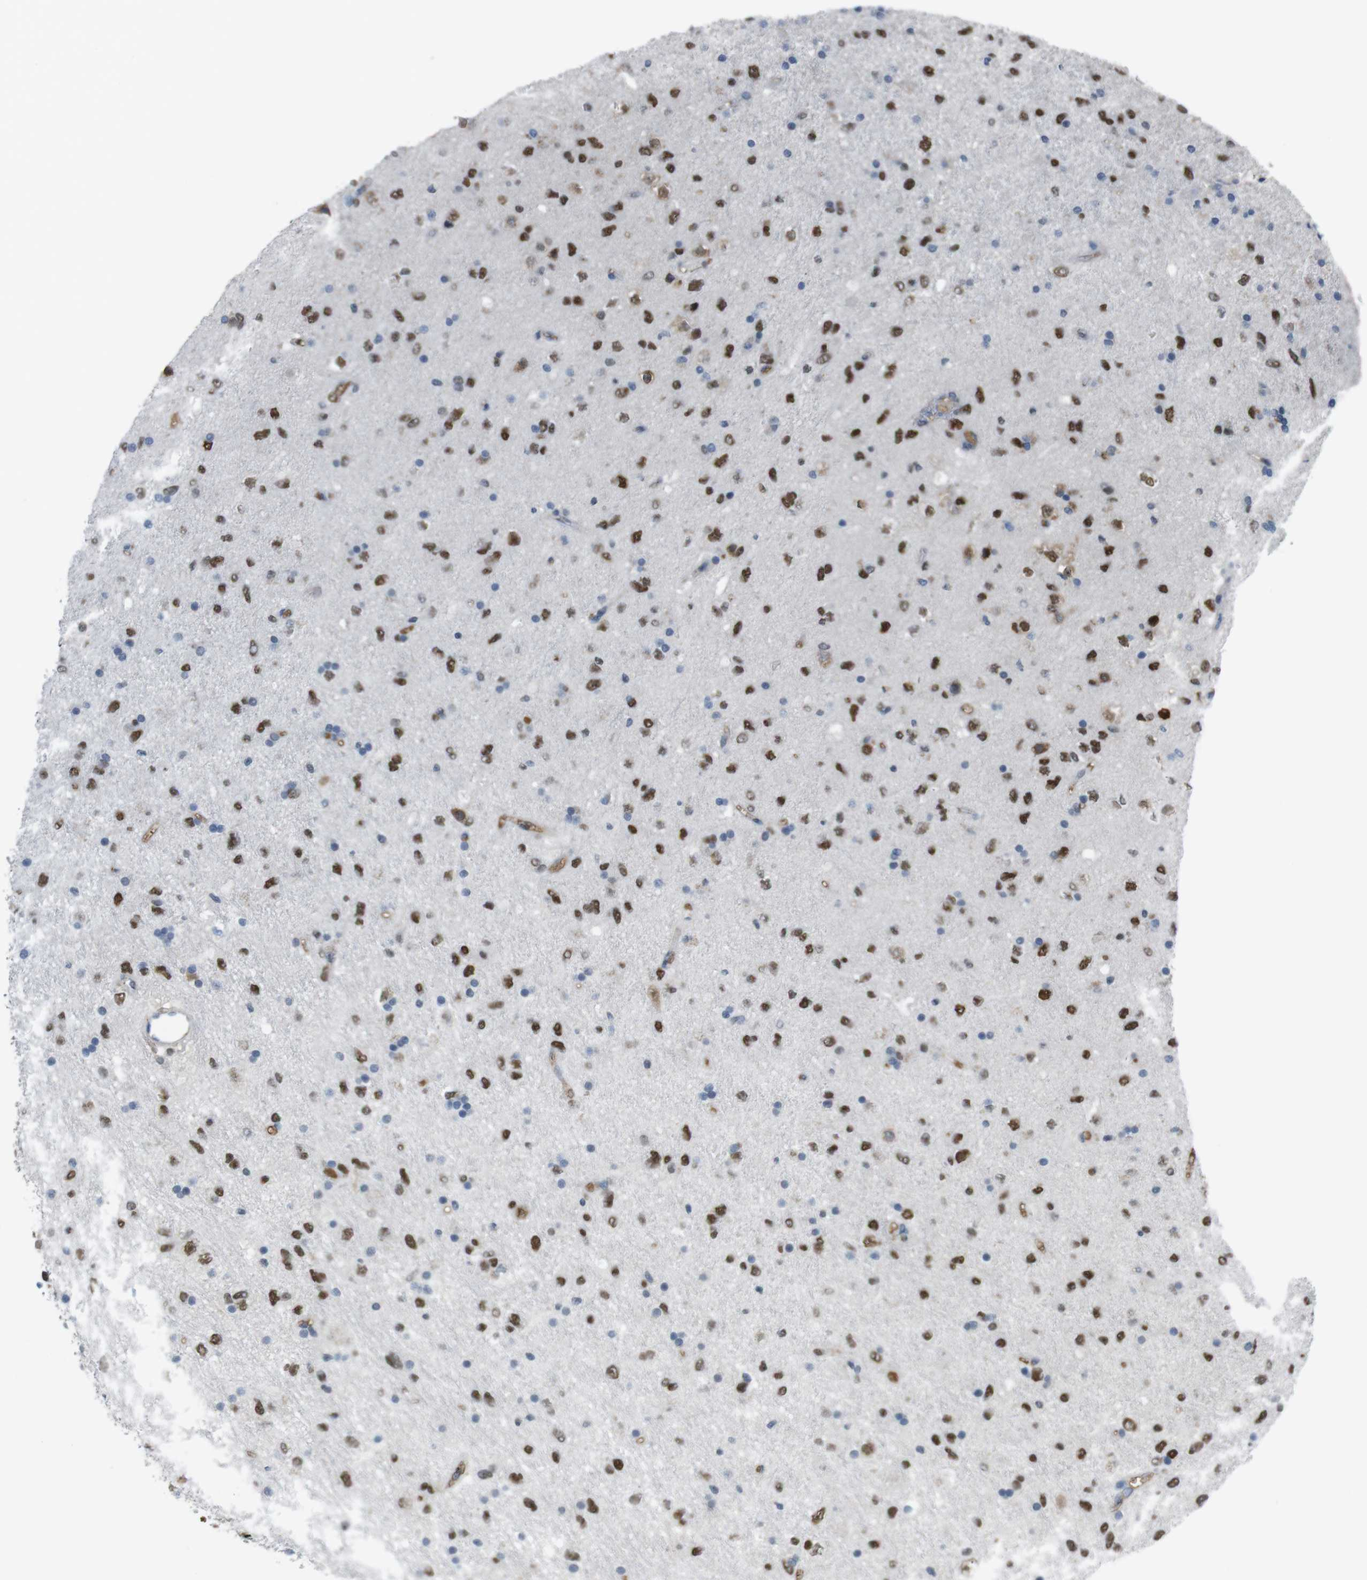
{"staining": {"intensity": "strong", "quantity": ">75%", "location": "nuclear"}, "tissue": "glioma", "cell_type": "Tumor cells", "image_type": "cancer", "snomed": [{"axis": "morphology", "description": "Glioma, malignant, Low grade"}, {"axis": "topography", "description": "Brain"}], "caption": "Immunohistochemistry histopathology image of glioma stained for a protein (brown), which demonstrates high levels of strong nuclear staining in about >75% of tumor cells.", "gene": "SUB1", "patient": {"sex": "male", "age": 77}}